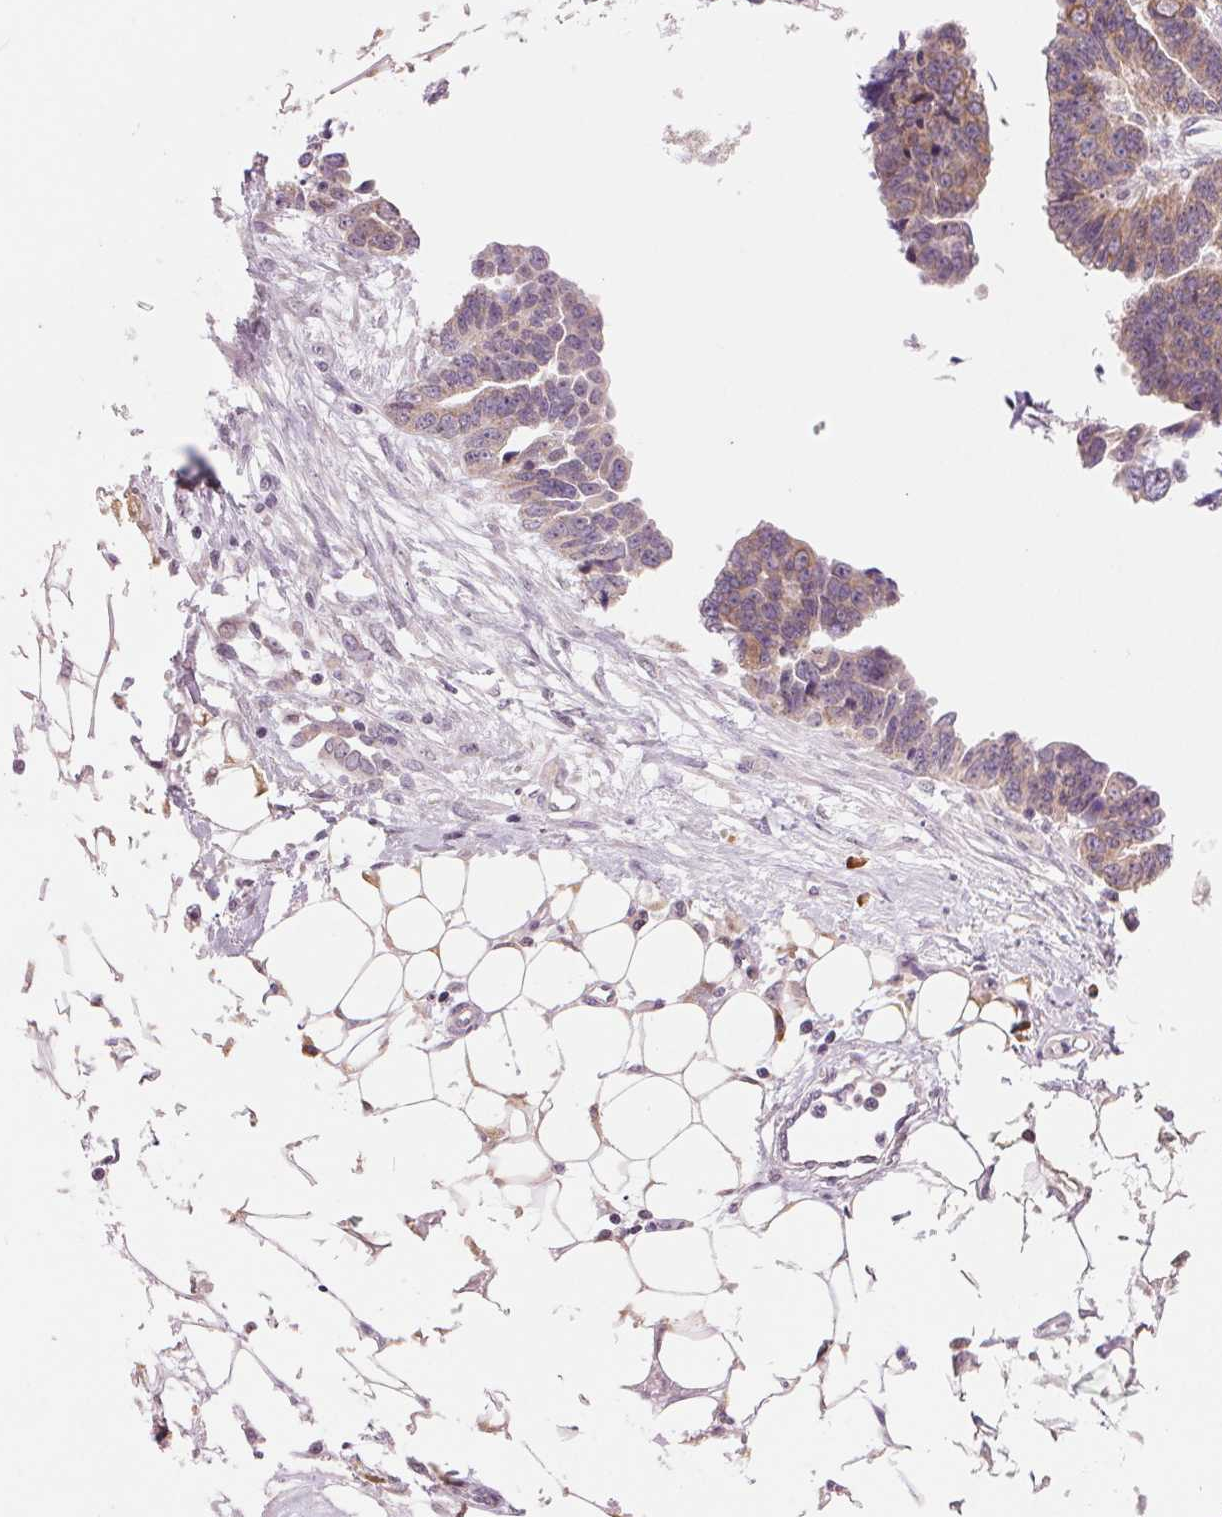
{"staining": {"intensity": "weak", "quantity": "25%-75%", "location": "cytoplasmic/membranous"}, "tissue": "ovarian cancer", "cell_type": "Tumor cells", "image_type": "cancer", "snomed": [{"axis": "morphology", "description": "Cystadenocarcinoma, serous, NOS"}, {"axis": "topography", "description": "Ovary"}], "caption": "Weak cytoplasmic/membranous expression is present in approximately 25%-75% of tumor cells in ovarian cancer (serous cystadenocarcinoma). (DAB (3,3'-diaminobenzidine) IHC, brown staining for protein, blue staining for nuclei).", "gene": "TECR", "patient": {"sex": "female", "age": 76}}